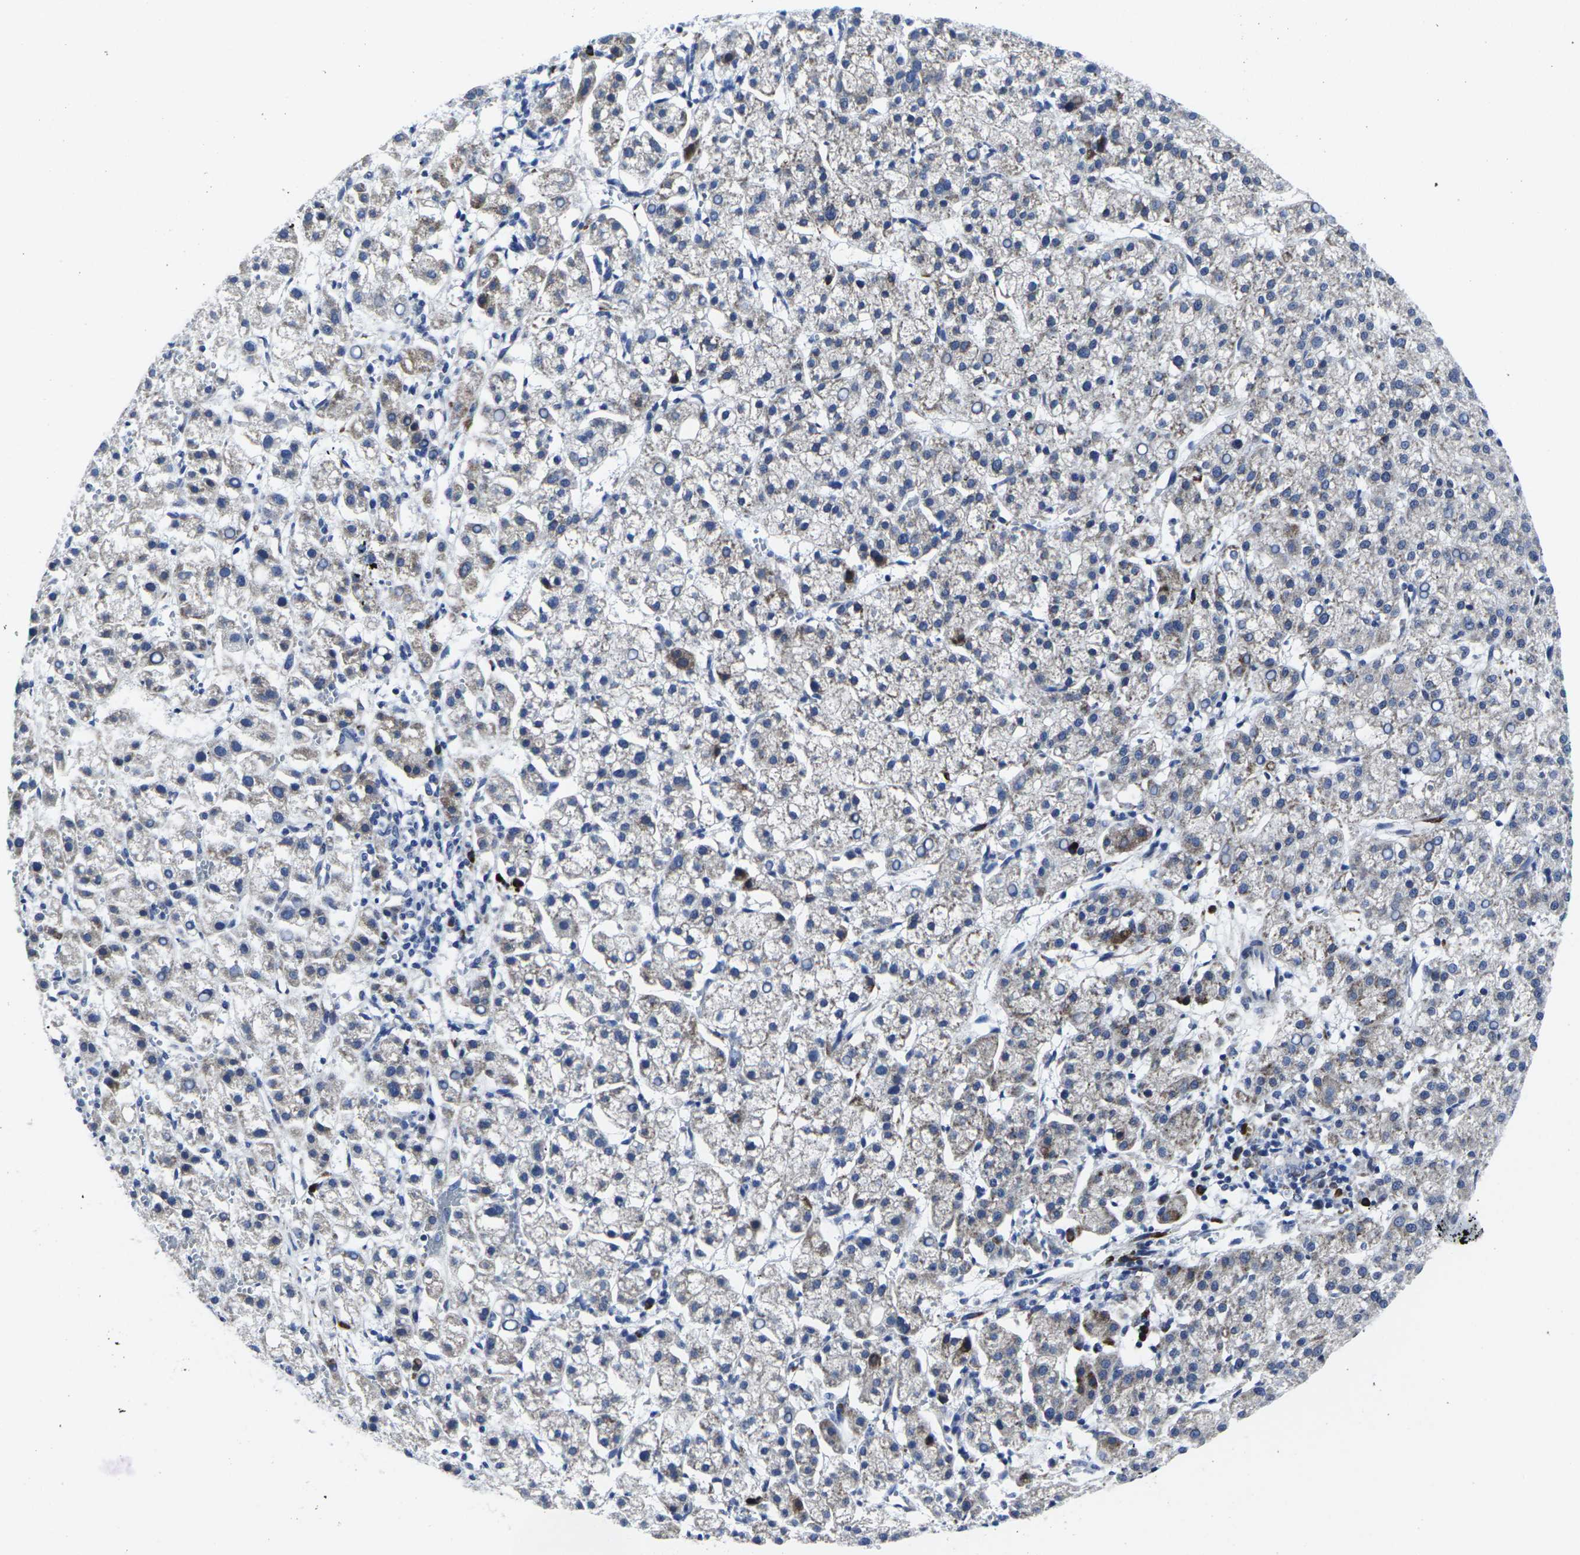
{"staining": {"intensity": "weak", "quantity": "25%-75%", "location": "cytoplasmic/membranous"}, "tissue": "liver cancer", "cell_type": "Tumor cells", "image_type": "cancer", "snomed": [{"axis": "morphology", "description": "Carcinoma, Hepatocellular, NOS"}, {"axis": "topography", "description": "Liver"}], "caption": "Liver hepatocellular carcinoma stained for a protein (brown) displays weak cytoplasmic/membranous positive positivity in approximately 25%-75% of tumor cells.", "gene": "RPN1", "patient": {"sex": "female", "age": 58}}